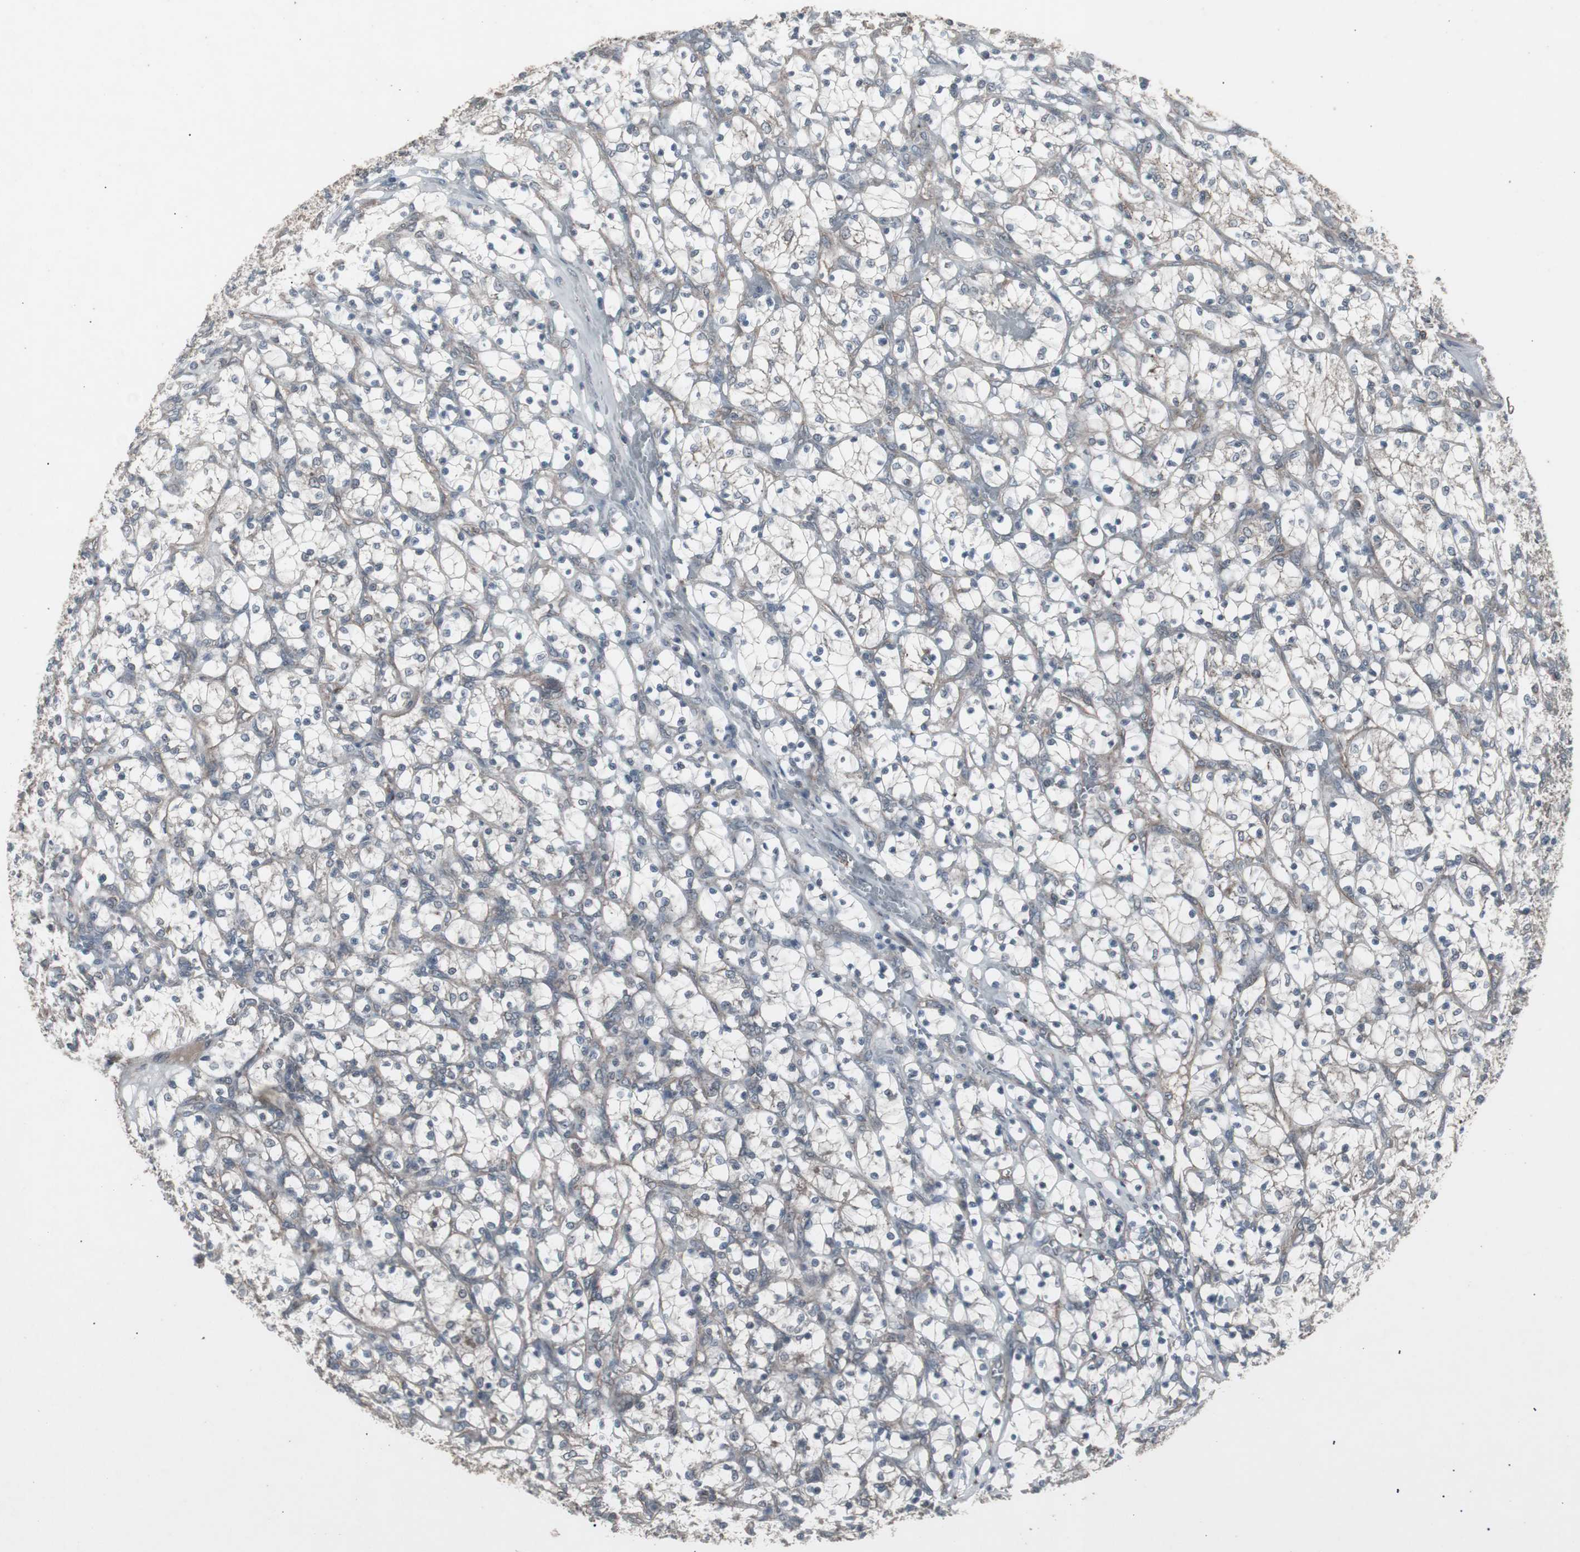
{"staining": {"intensity": "negative", "quantity": "none", "location": "none"}, "tissue": "renal cancer", "cell_type": "Tumor cells", "image_type": "cancer", "snomed": [{"axis": "morphology", "description": "Adenocarcinoma, NOS"}, {"axis": "topography", "description": "Kidney"}], "caption": "This is an immunohistochemistry photomicrograph of renal cancer (adenocarcinoma). There is no positivity in tumor cells.", "gene": "SSTR2", "patient": {"sex": "female", "age": 69}}